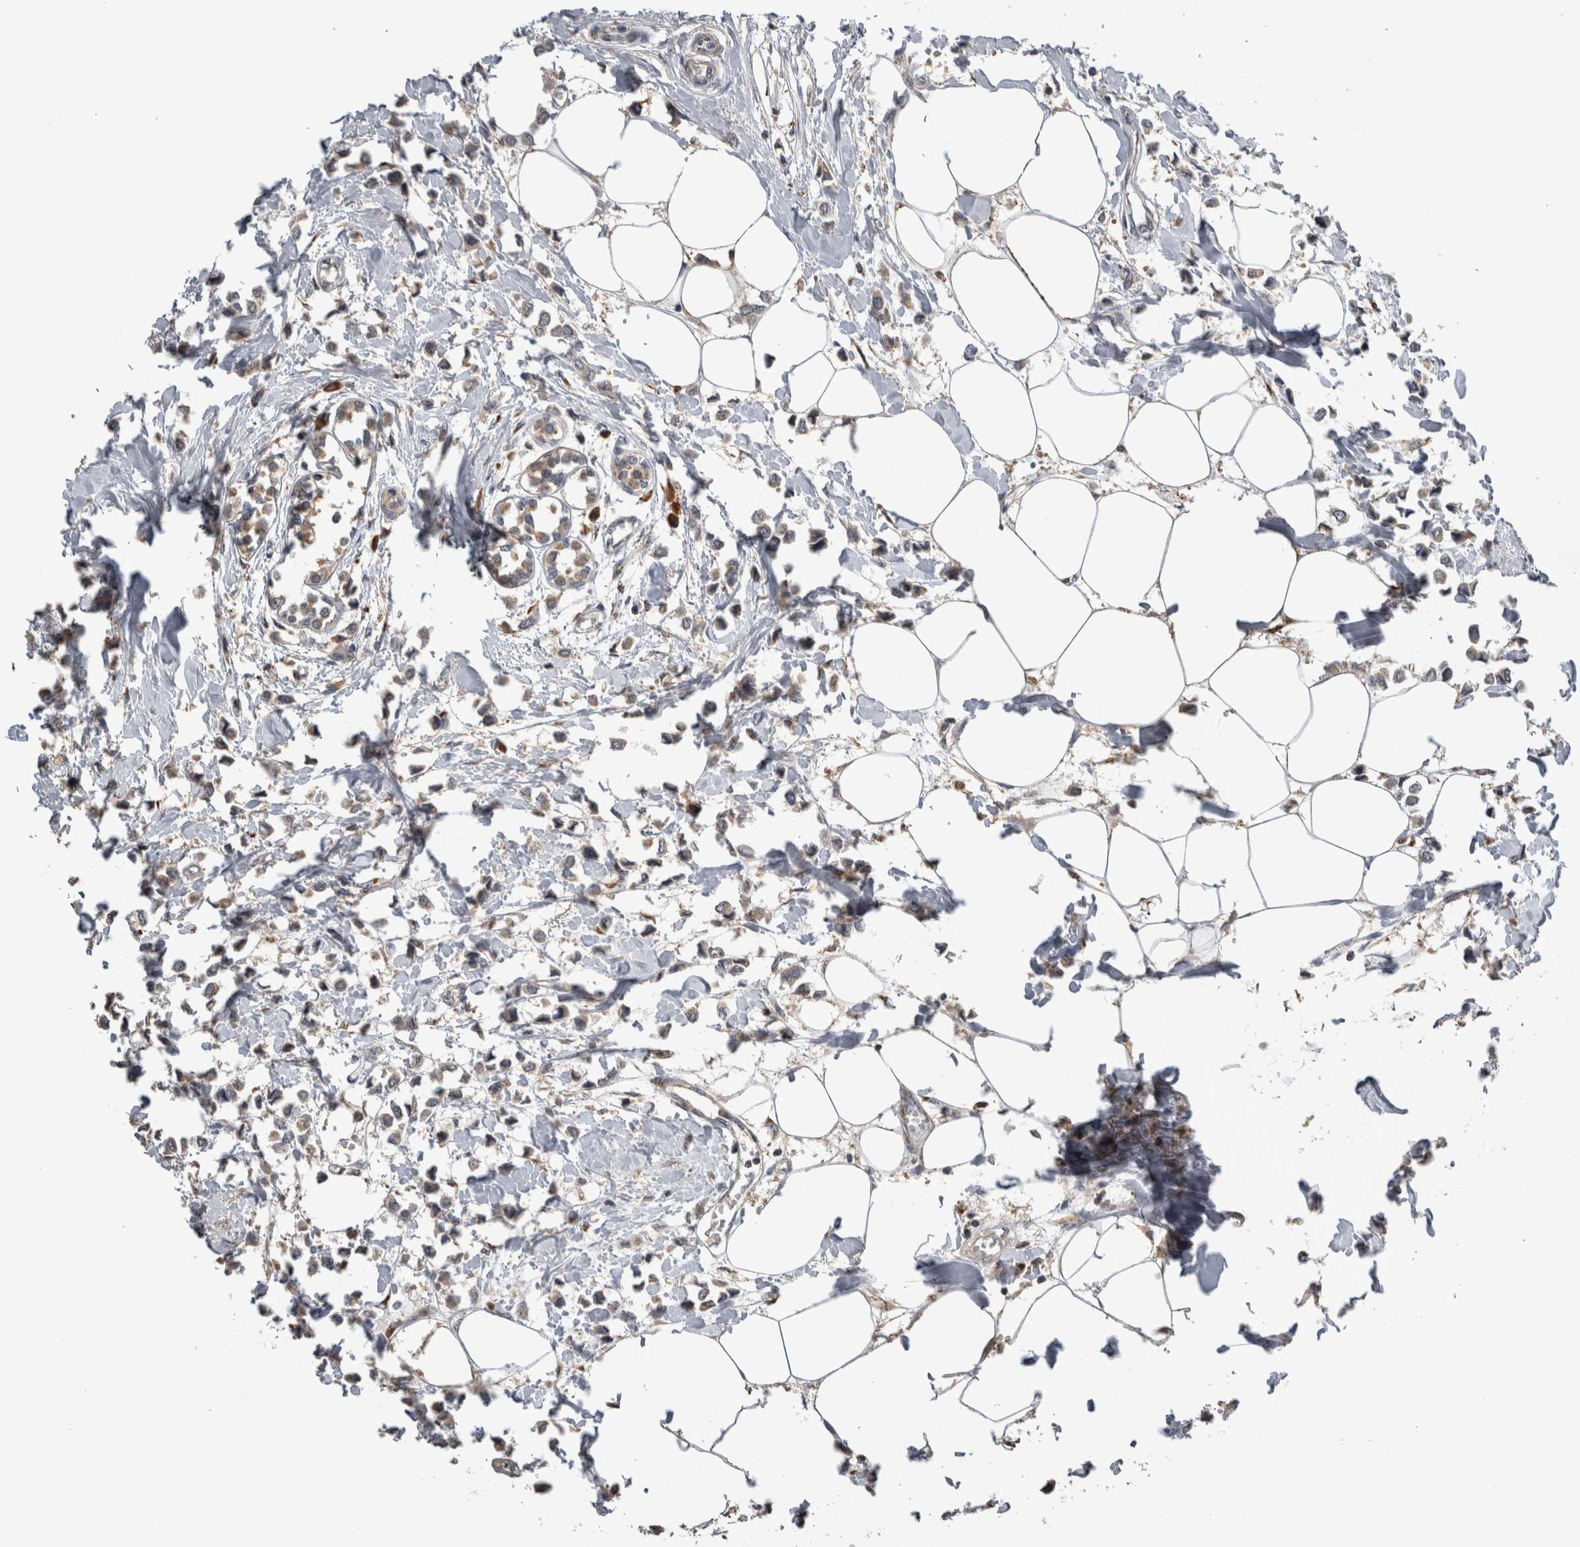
{"staining": {"intensity": "weak", "quantity": "25%-75%", "location": "cytoplasmic/membranous"}, "tissue": "breast cancer", "cell_type": "Tumor cells", "image_type": "cancer", "snomed": [{"axis": "morphology", "description": "Lobular carcinoma"}, {"axis": "topography", "description": "Breast"}], "caption": "Immunohistochemistry of human lobular carcinoma (breast) demonstrates low levels of weak cytoplasmic/membranous expression in approximately 25%-75% of tumor cells.", "gene": "ANXA13", "patient": {"sex": "female", "age": 51}}